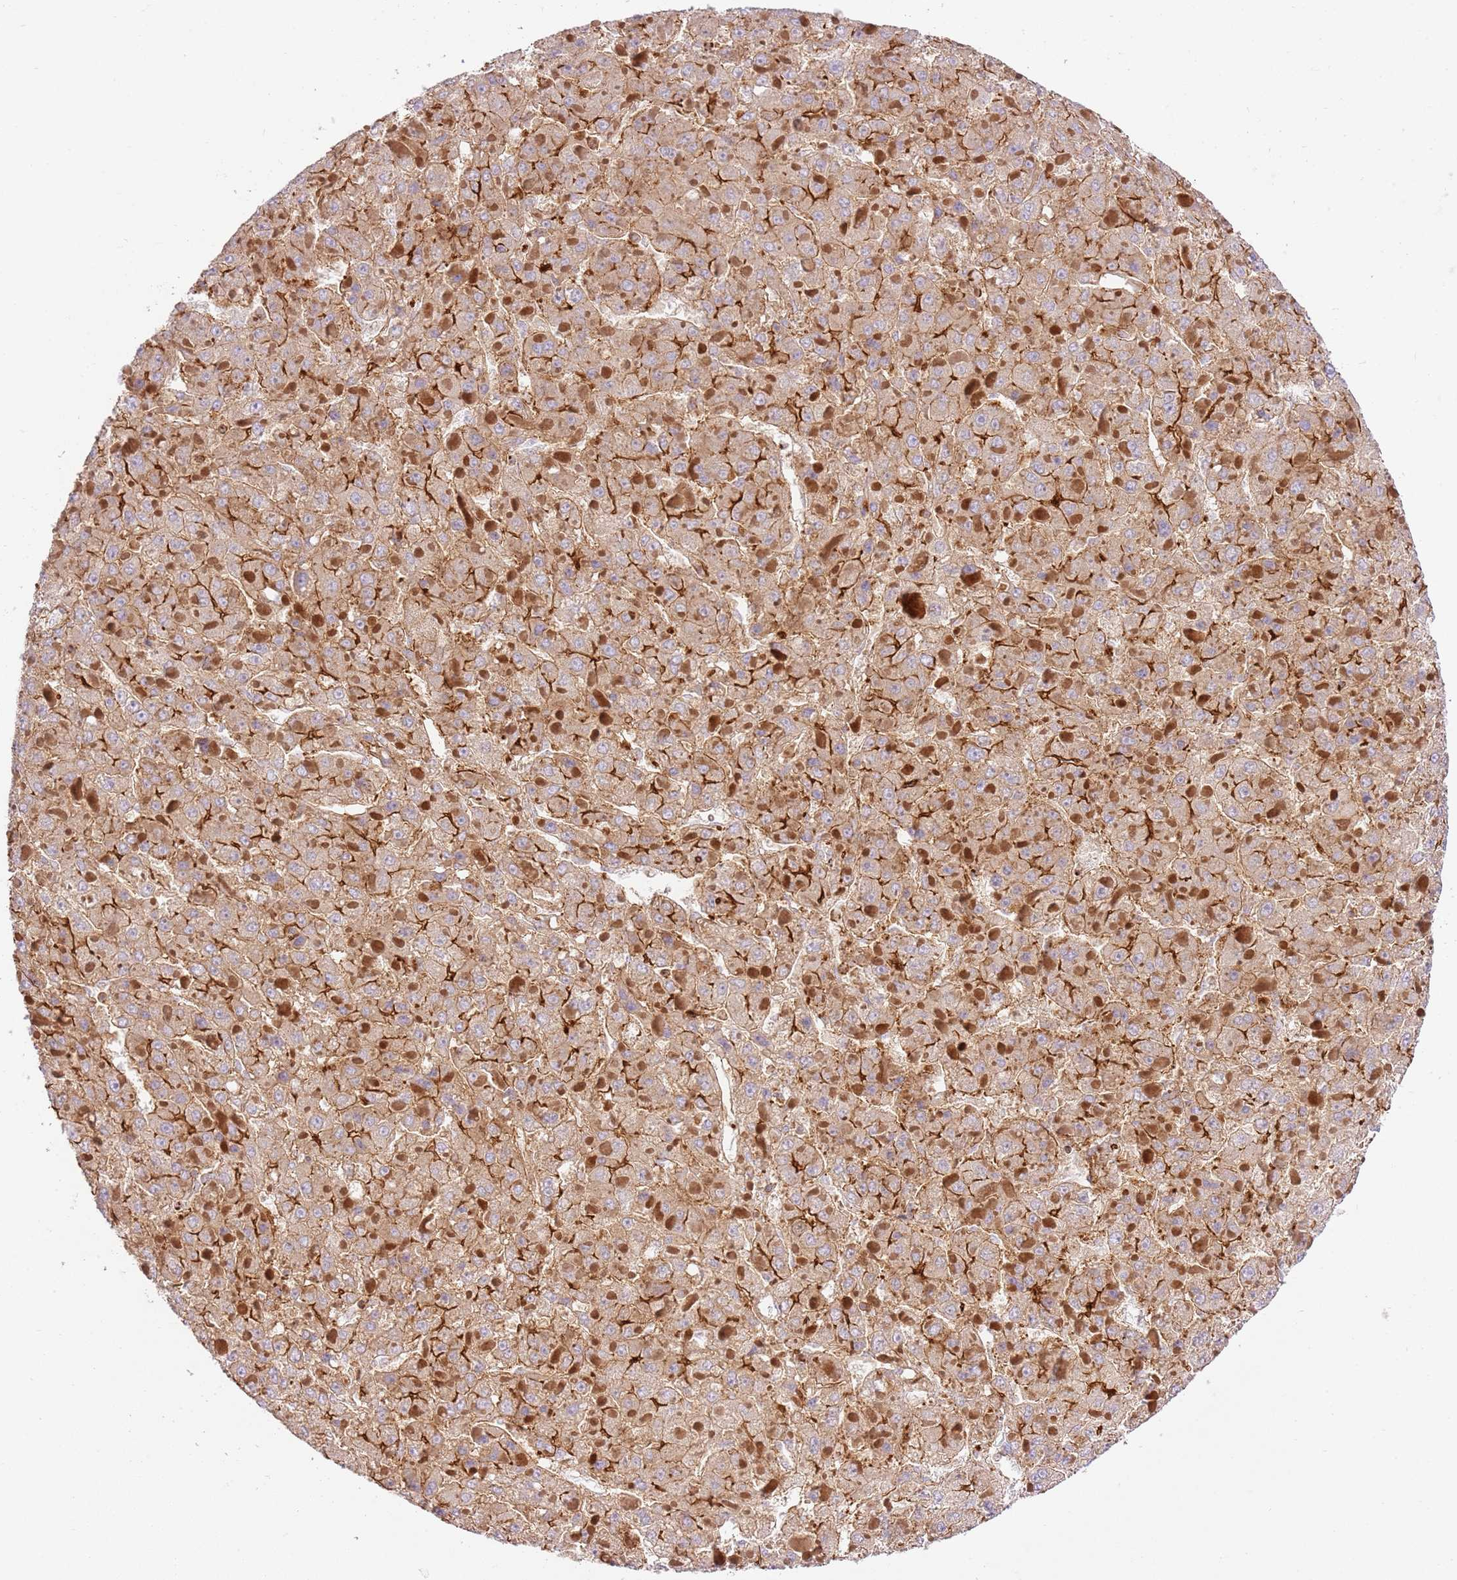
{"staining": {"intensity": "strong", "quantity": ">75%", "location": "cytoplasmic/membranous"}, "tissue": "liver cancer", "cell_type": "Tumor cells", "image_type": "cancer", "snomed": [{"axis": "morphology", "description": "Carcinoma, Hepatocellular, NOS"}, {"axis": "topography", "description": "Liver"}], "caption": "This micrograph exhibits hepatocellular carcinoma (liver) stained with immunohistochemistry to label a protein in brown. The cytoplasmic/membranous of tumor cells show strong positivity for the protein. Nuclei are counter-stained blue.", "gene": "EFCAB8", "patient": {"sex": "female", "age": 73}}